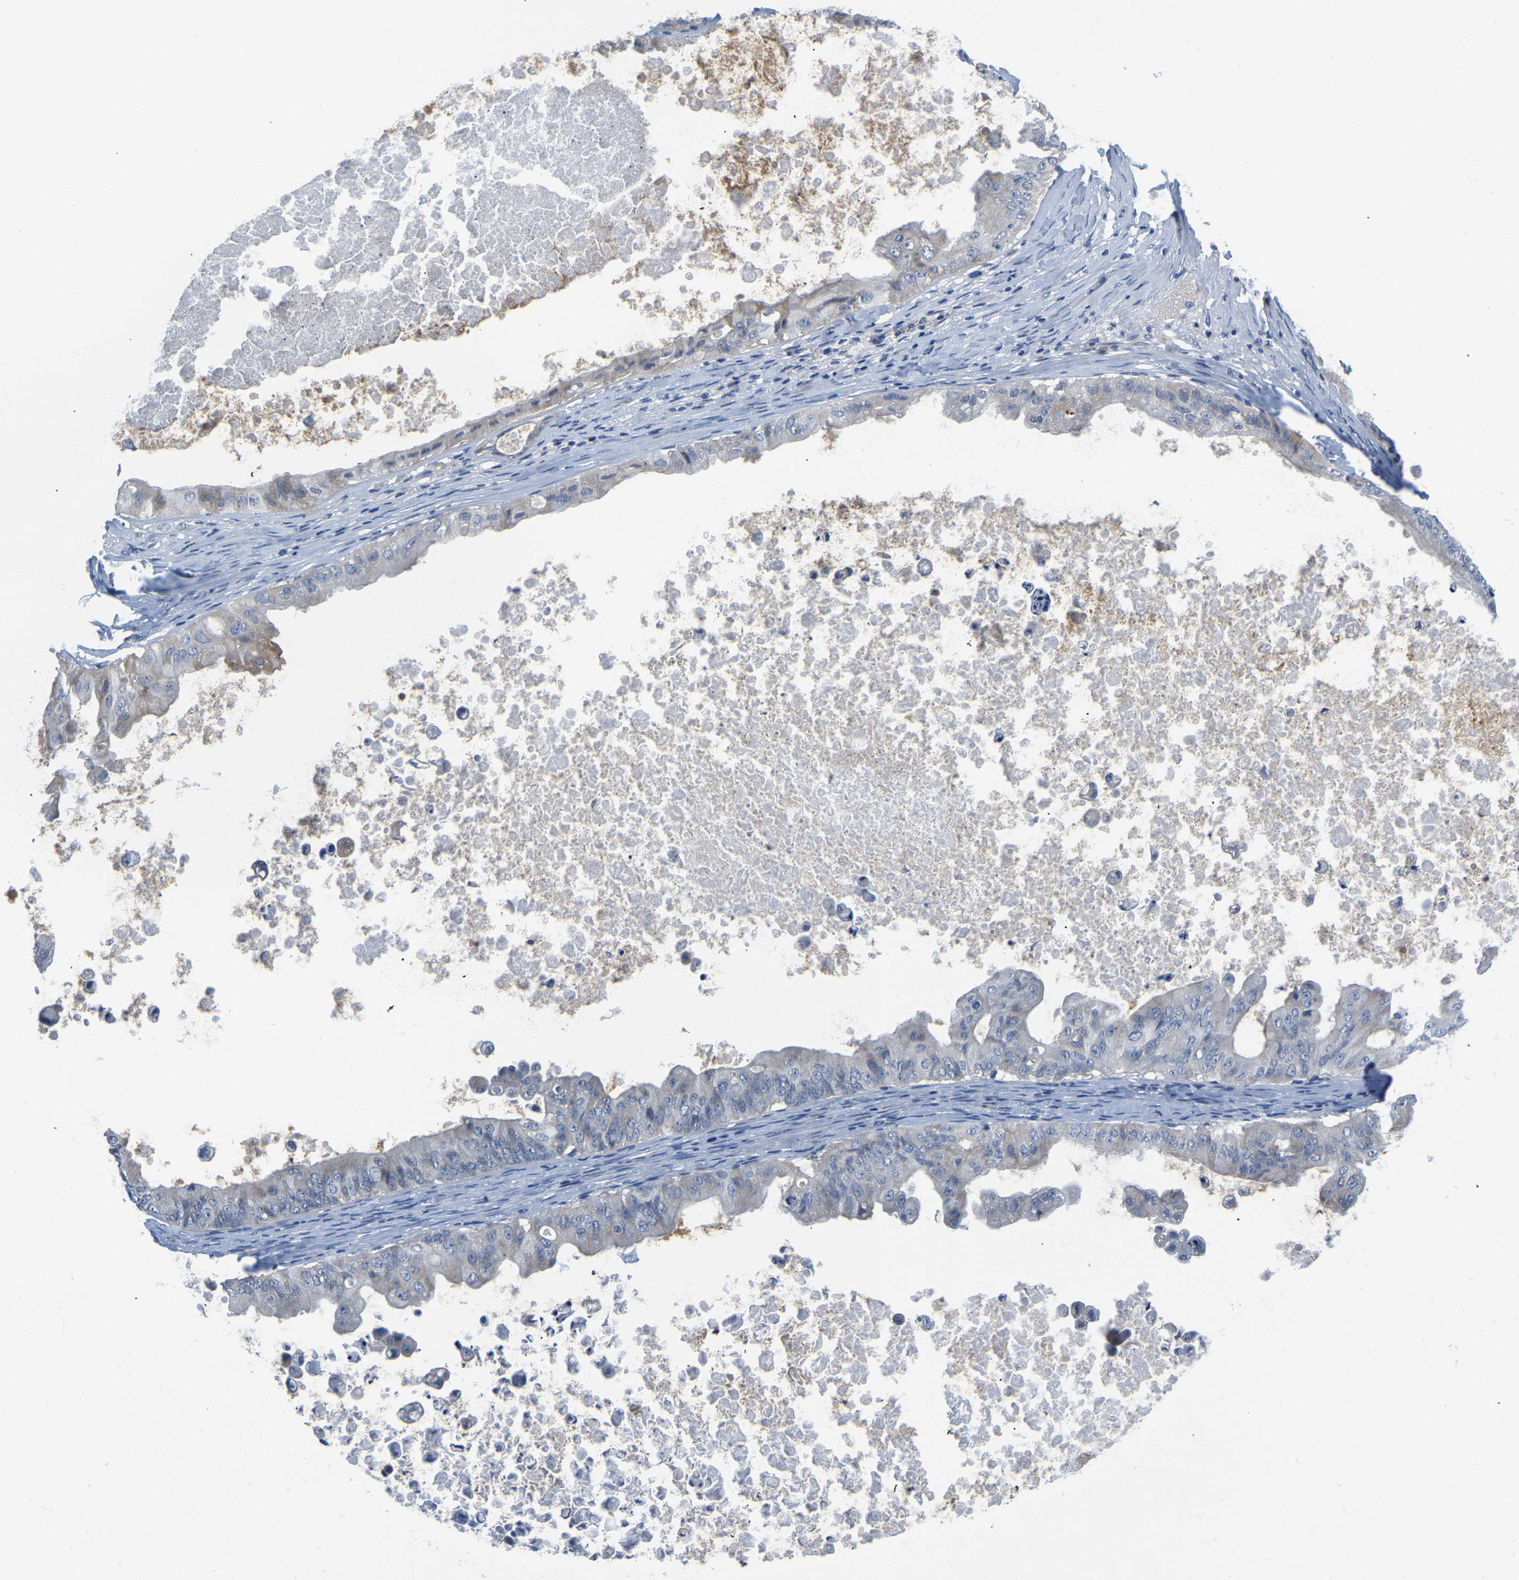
{"staining": {"intensity": "negative", "quantity": "none", "location": "none"}, "tissue": "ovarian cancer", "cell_type": "Tumor cells", "image_type": "cancer", "snomed": [{"axis": "morphology", "description": "Cystadenocarcinoma, mucinous, NOS"}, {"axis": "topography", "description": "Ovary"}], "caption": "IHC of ovarian cancer (mucinous cystadenocarcinoma) shows no expression in tumor cells.", "gene": "LIAS", "patient": {"sex": "female", "age": 37}}